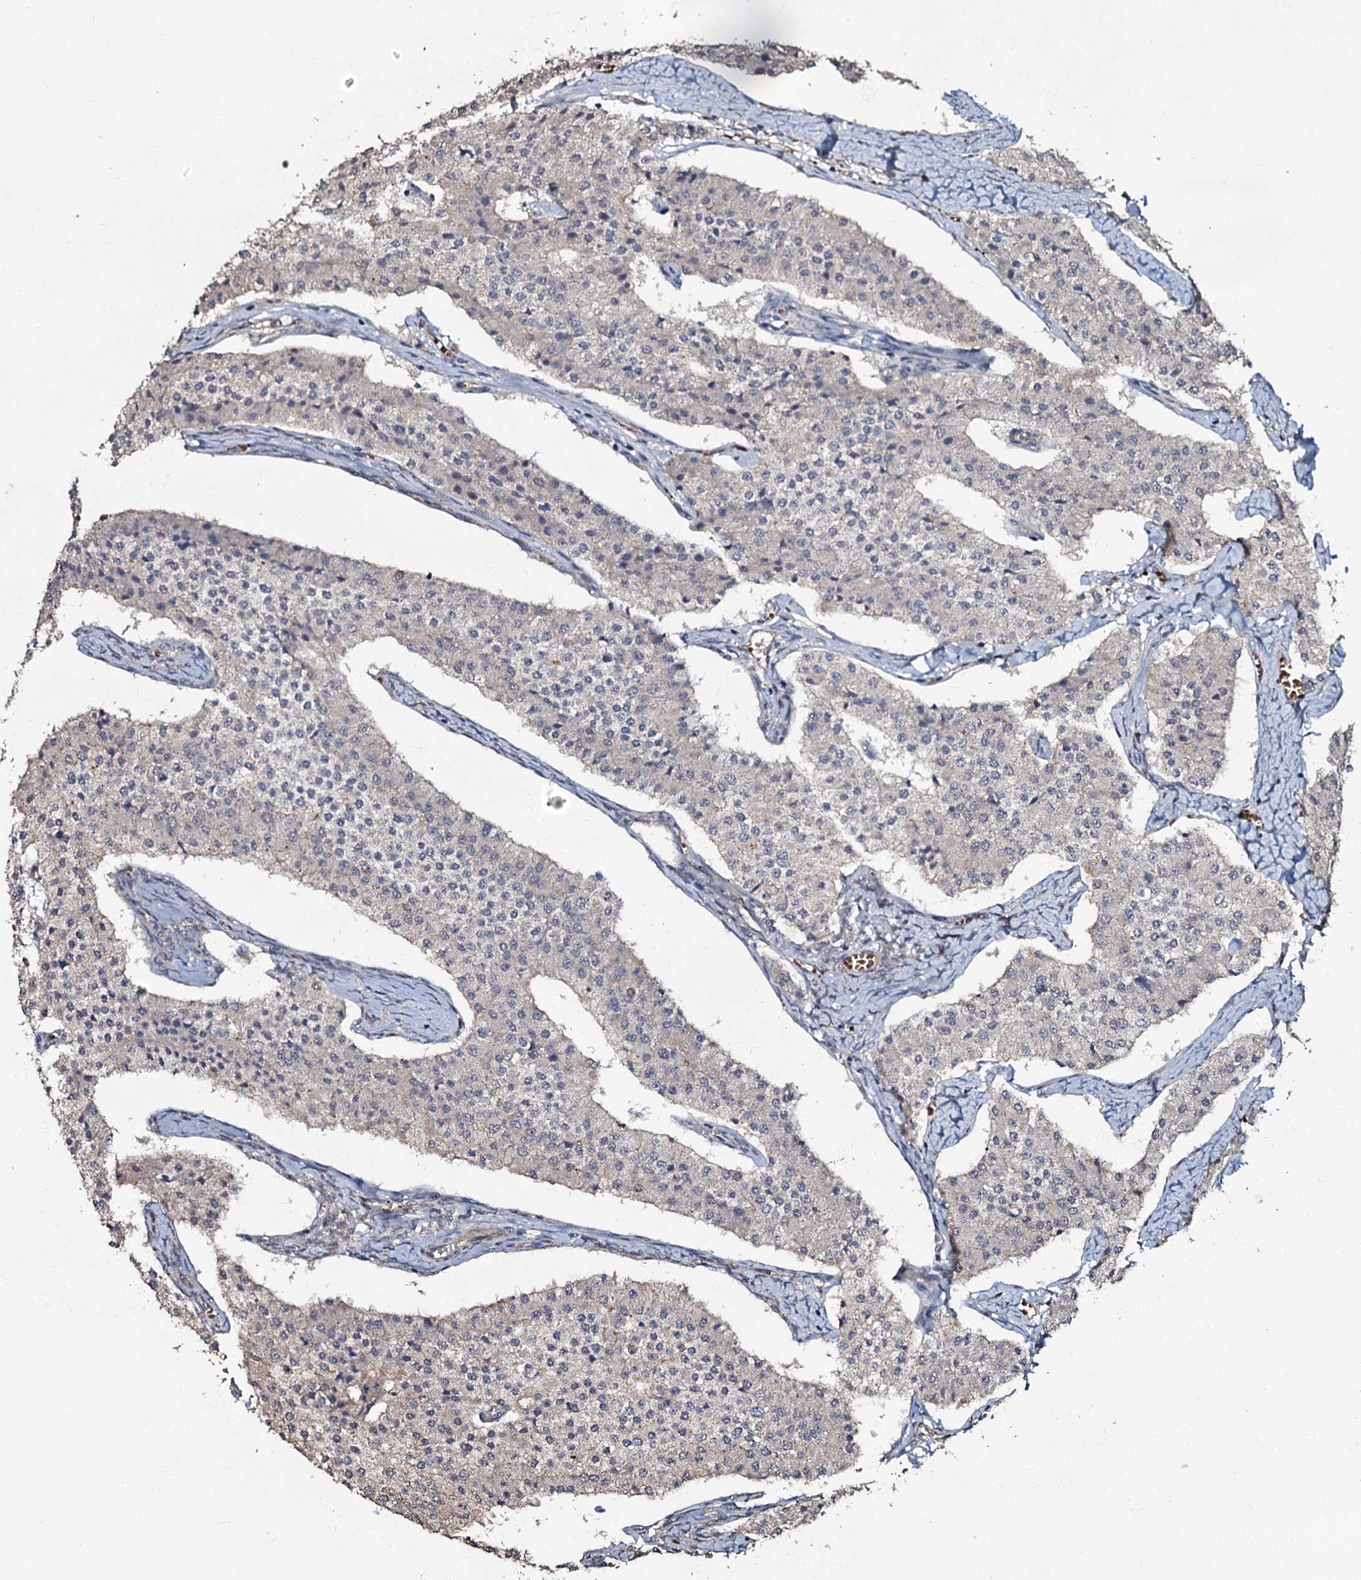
{"staining": {"intensity": "negative", "quantity": "none", "location": "none"}, "tissue": "carcinoid", "cell_type": "Tumor cells", "image_type": "cancer", "snomed": [{"axis": "morphology", "description": "Carcinoid, malignant, NOS"}, {"axis": "topography", "description": "Colon"}], "caption": "An immunohistochemistry histopathology image of malignant carcinoid is shown. There is no staining in tumor cells of malignant carcinoid.", "gene": "MANSC4", "patient": {"sex": "female", "age": 52}}